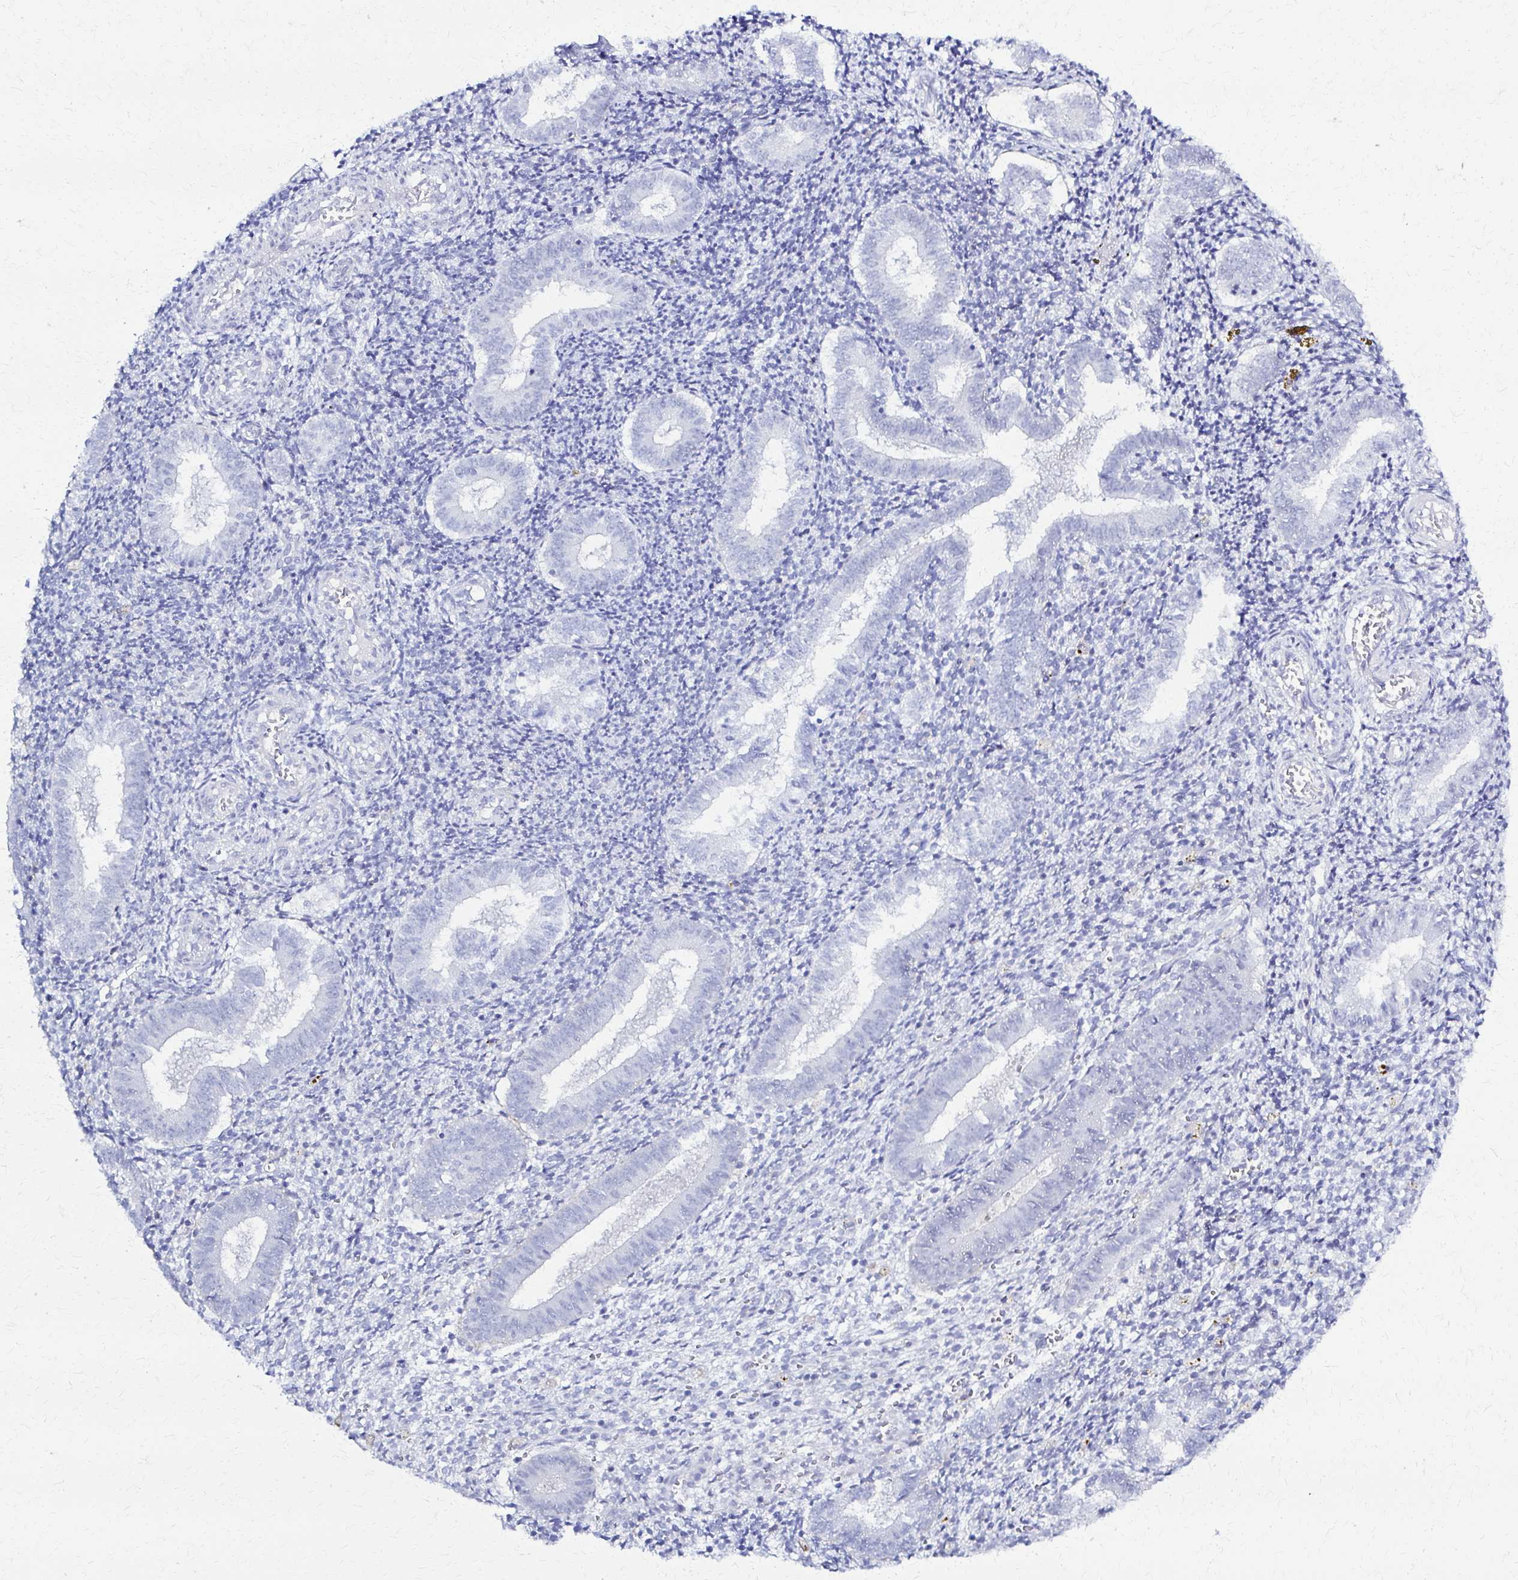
{"staining": {"intensity": "negative", "quantity": "none", "location": "none"}, "tissue": "endometrium", "cell_type": "Cells in endometrial stroma", "image_type": "normal", "snomed": [{"axis": "morphology", "description": "Normal tissue, NOS"}, {"axis": "topography", "description": "Endometrium"}], "caption": "Immunohistochemistry (IHC) micrograph of unremarkable human endometrium stained for a protein (brown), which demonstrates no expression in cells in endometrial stroma. (Brightfield microscopy of DAB immunohistochemistry (IHC) at high magnification).", "gene": "RHOBTB2", "patient": {"sex": "female", "age": 25}}